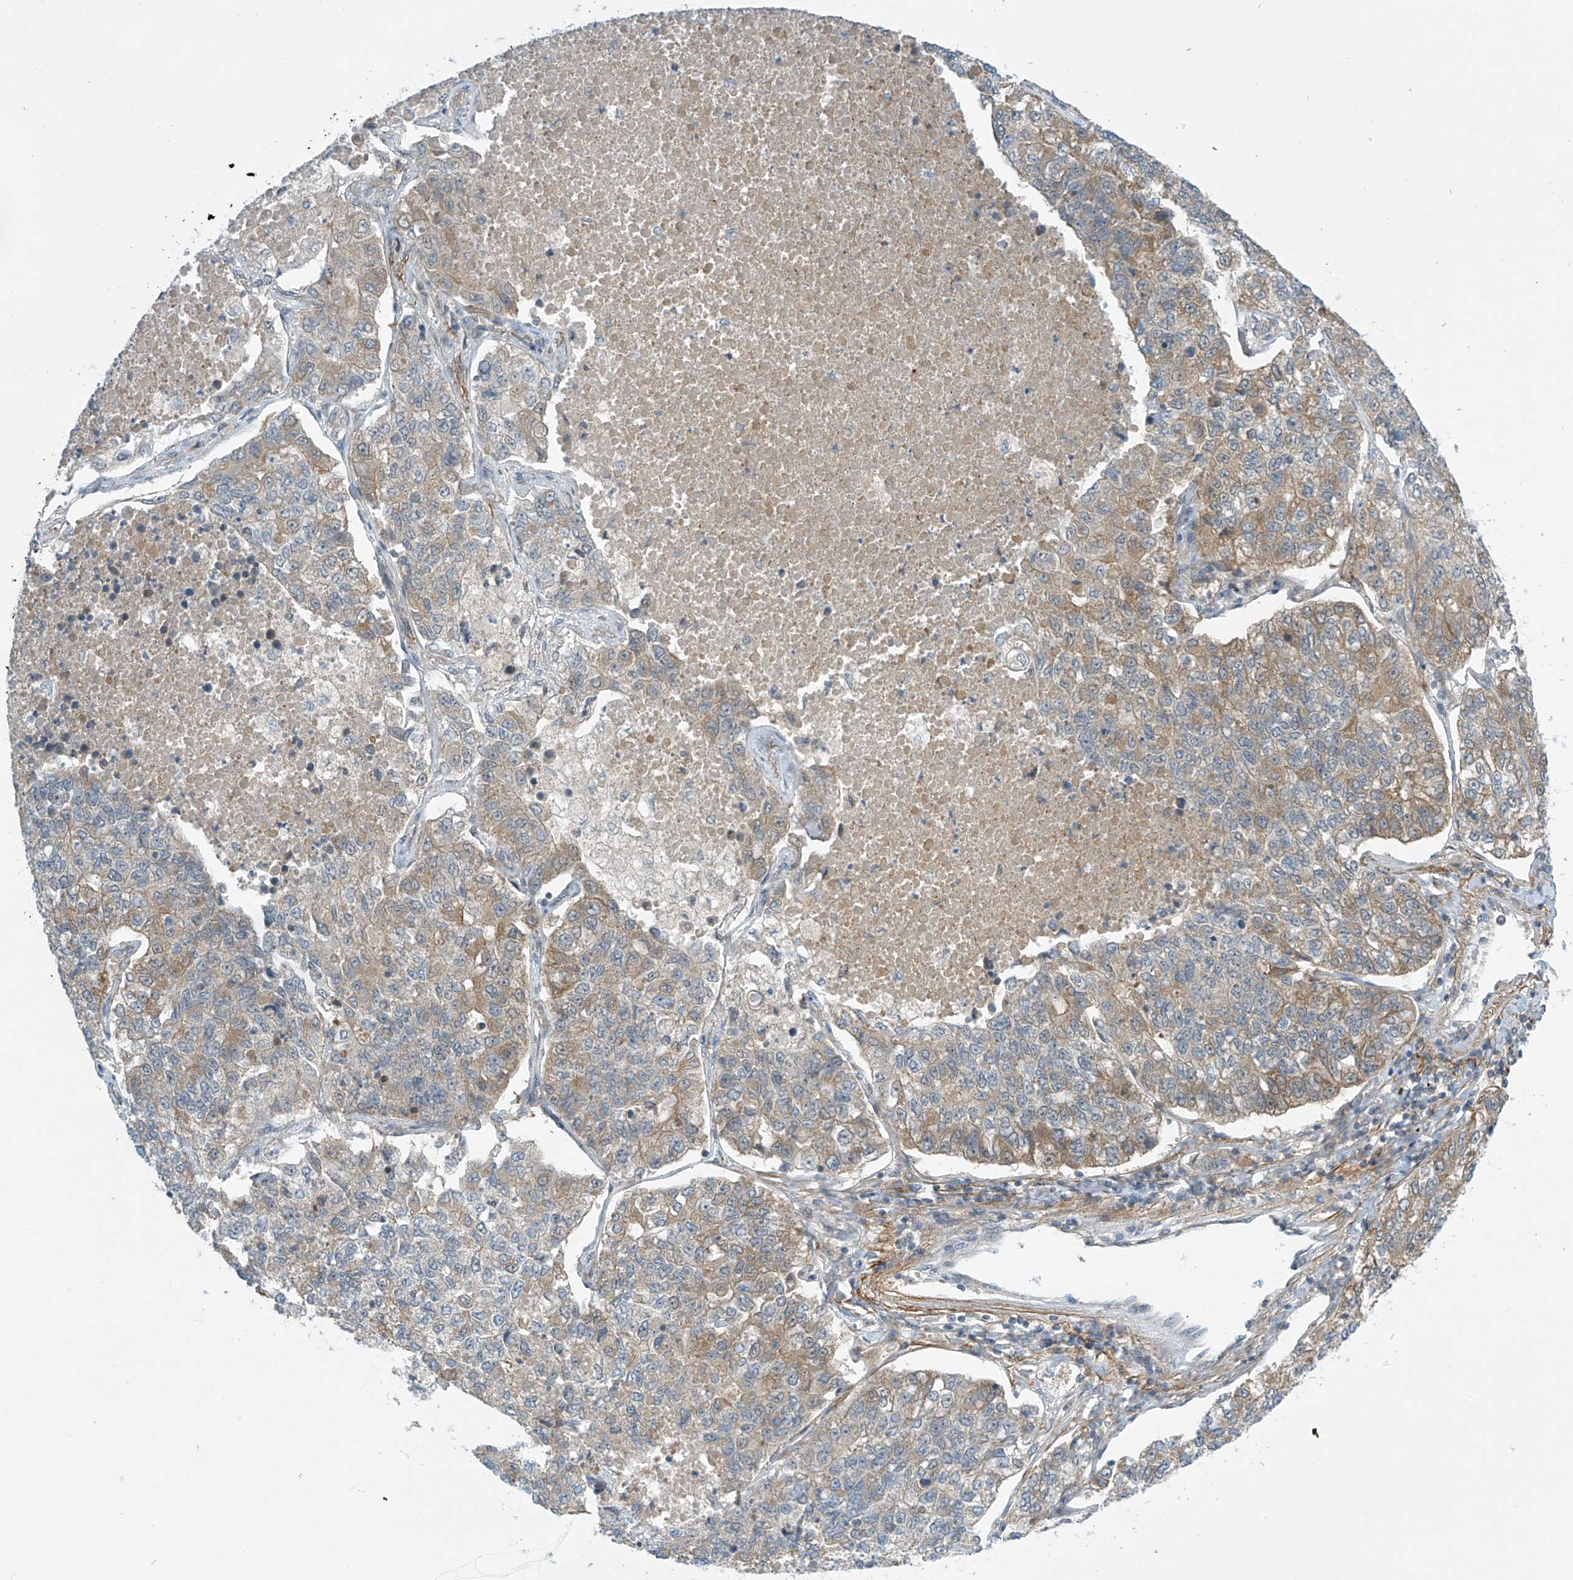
{"staining": {"intensity": "weak", "quantity": ">75%", "location": "cytoplasmic/membranous"}, "tissue": "lung cancer", "cell_type": "Tumor cells", "image_type": "cancer", "snomed": [{"axis": "morphology", "description": "Adenocarcinoma, NOS"}, {"axis": "topography", "description": "Lung"}], "caption": "High-power microscopy captured an IHC histopathology image of lung adenocarcinoma, revealing weak cytoplasmic/membranous positivity in about >75% of tumor cells.", "gene": "FSD1L", "patient": {"sex": "male", "age": 49}}